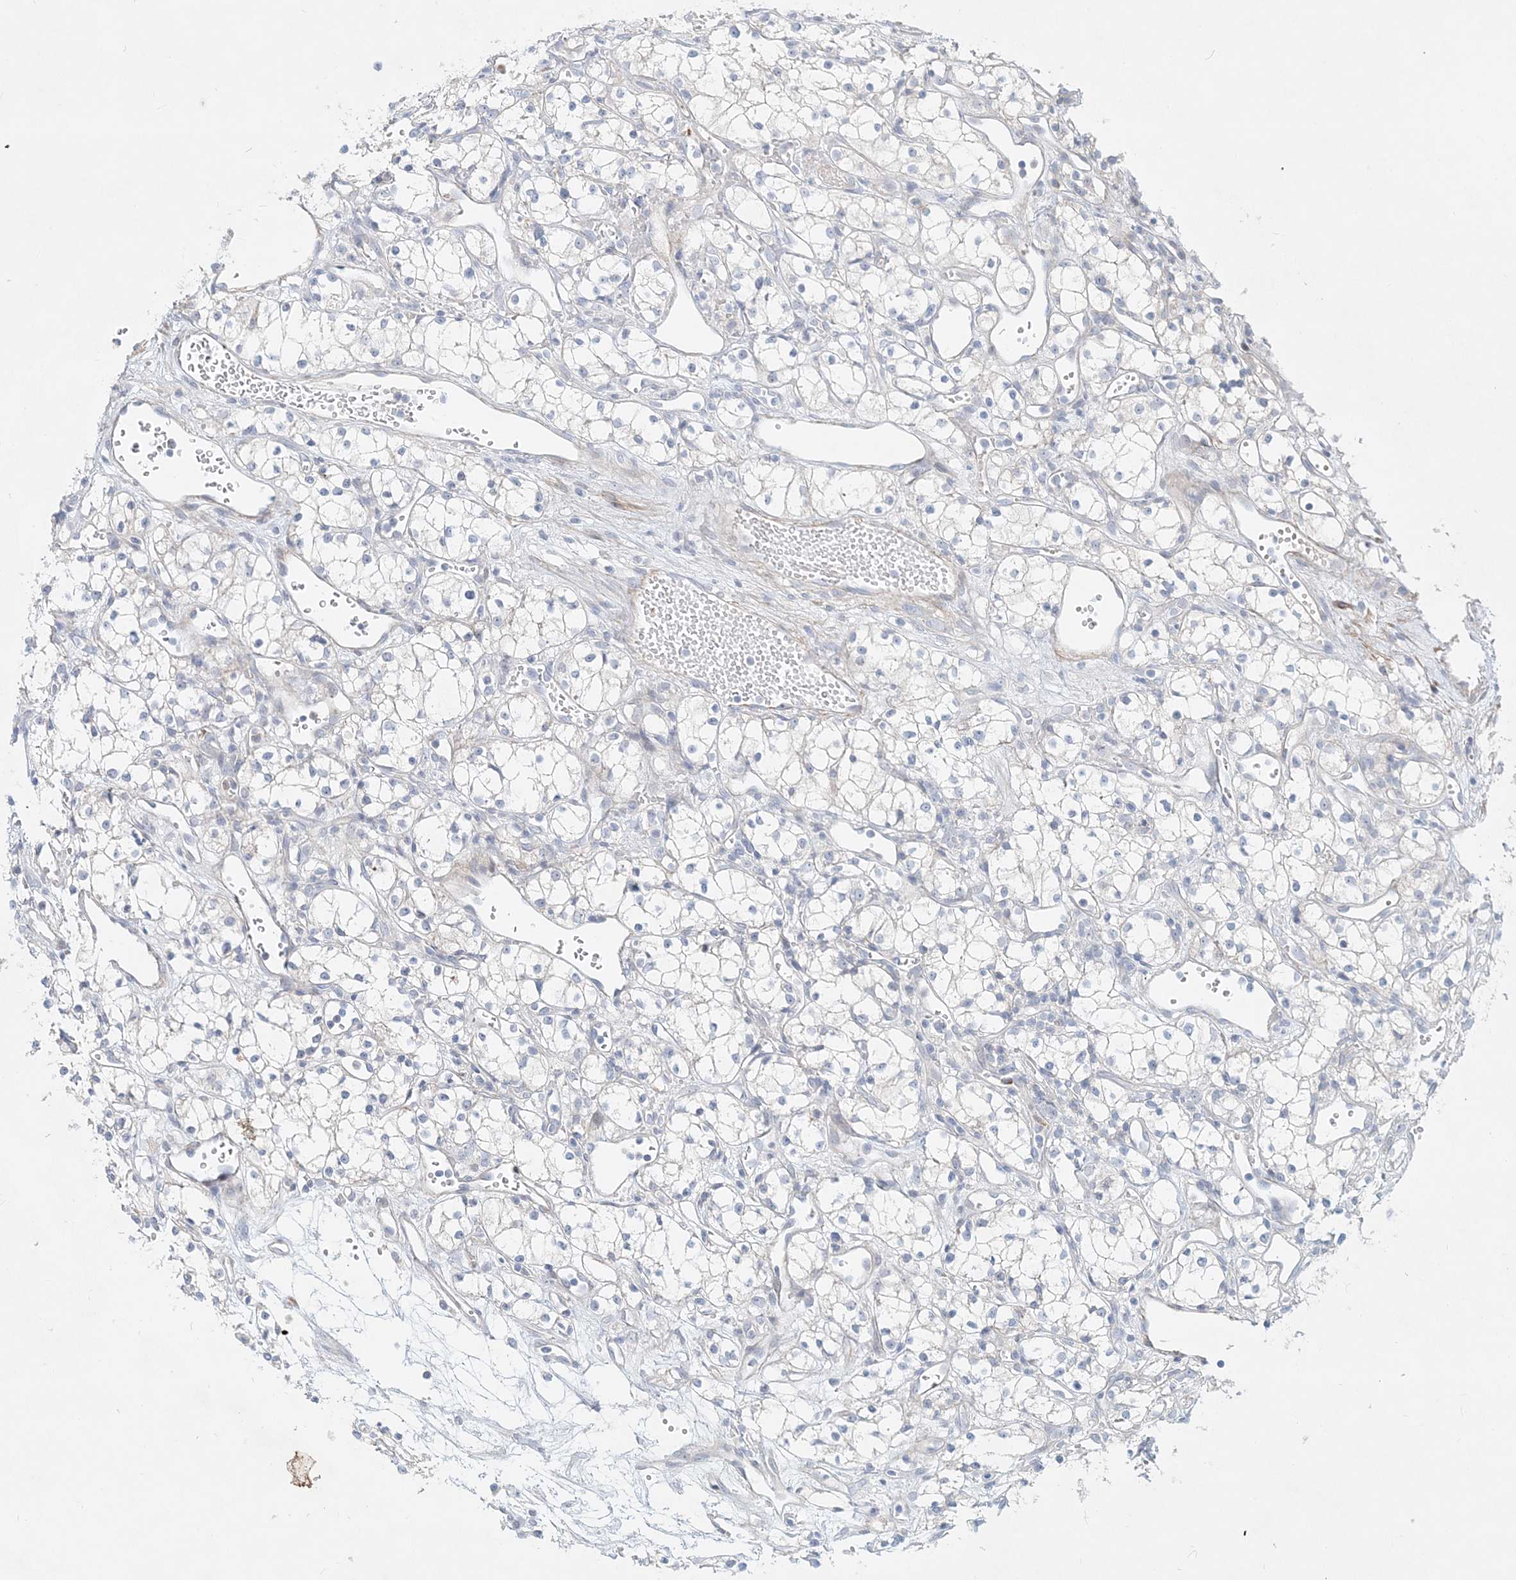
{"staining": {"intensity": "negative", "quantity": "none", "location": "none"}, "tissue": "renal cancer", "cell_type": "Tumor cells", "image_type": "cancer", "snomed": [{"axis": "morphology", "description": "Adenocarcinoma, NOS"}, {"axis": "topography", "description": "Kidney"}], "caption": "A high-resolution histopathology image shows immunohistochemistry (IHC) staining of adenocarcinoma (renal), which demonstrates no significant staining in tumor cells. (DAB (3,3'-diaminobenzidine) immunohistochemistry (IHC), high magnification).", "gene": "DNAH5", "patient": {"sex": "male", "age": 59}}